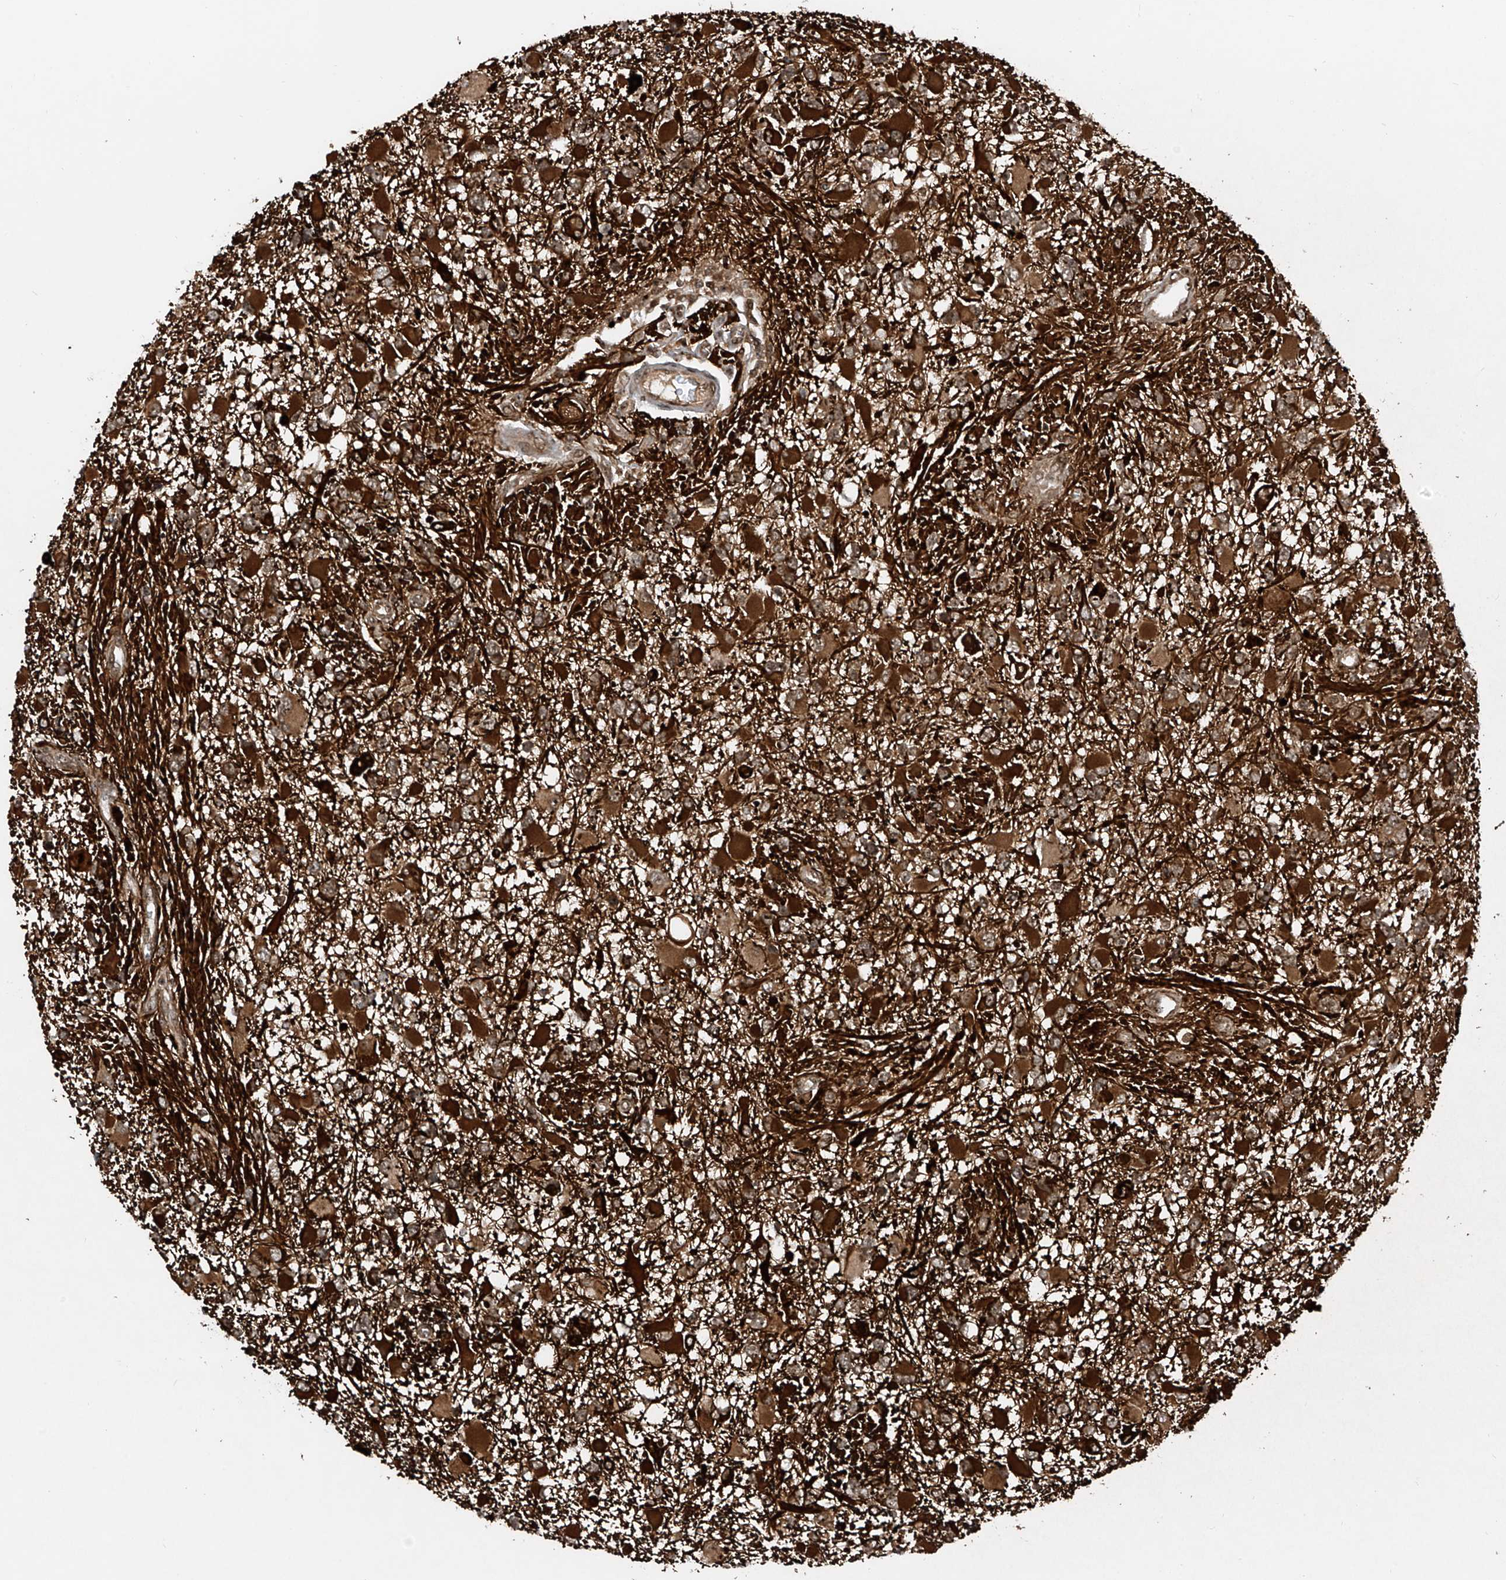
{"staining": {"intensity": "moderate", "quantity": ">75%", "location": "cytoplasmic/membranous"}, "tissue": "glioma", "cell_type": "Tumor cells", "image_type": "cancer", "snomed": [{"axis": "morphology", "description": "Glioma, malignant, High grade"}, {"axis": "topography", "description": "Brain"}], "caption": "Immunohistochemistry (DAB) staining of human glioma demonstrates moderate cytoplasmic/membranous protein positivity in about >75% of tumor cells.", "gene": "C1orf131", "patient": {"sex": "male", "age": 53}}